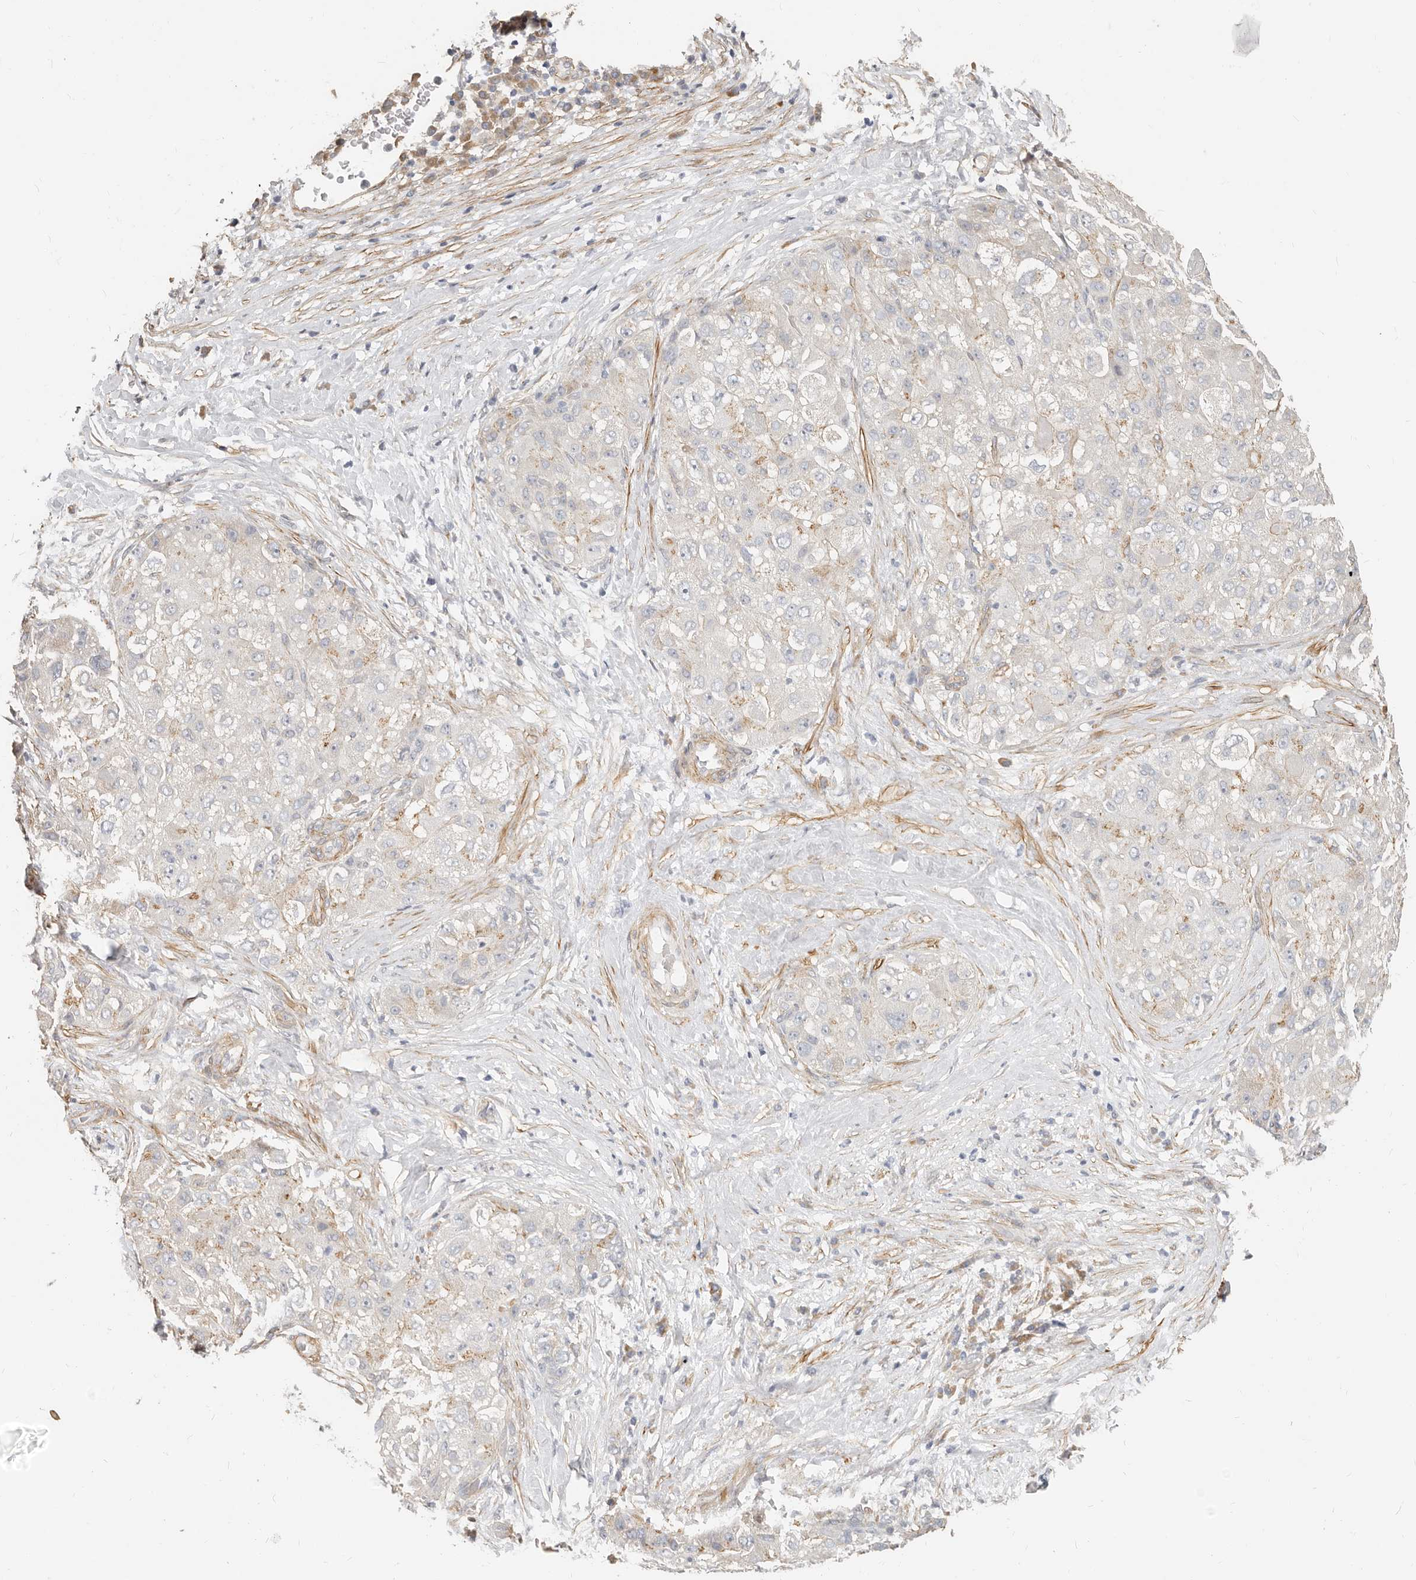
{"staining": {"intensity": "weak", "quantity": "<25%", "location": "cytoplasmic/membranous"}, "tissue": "liver cancer", "cell_type": "Tumor cells", "image_type": "cancer", "snomed": [{"axis": "morphology", "description": "Carcinoma, Hepatocellular, NOS"}, {"axis": "topography", "description": "Liver"}], "caption": "The histopathology image demonstrates no significant expression in tumor cells of liver hepatocellular carcinoma. The staining is performed using DAB (3,3'-diaminobenzidine) brown chromogen with nuclei counter-stained in using hematoxylin.", "gene": "RABAC1", "patient": {"sex": "male", "age": 80}}